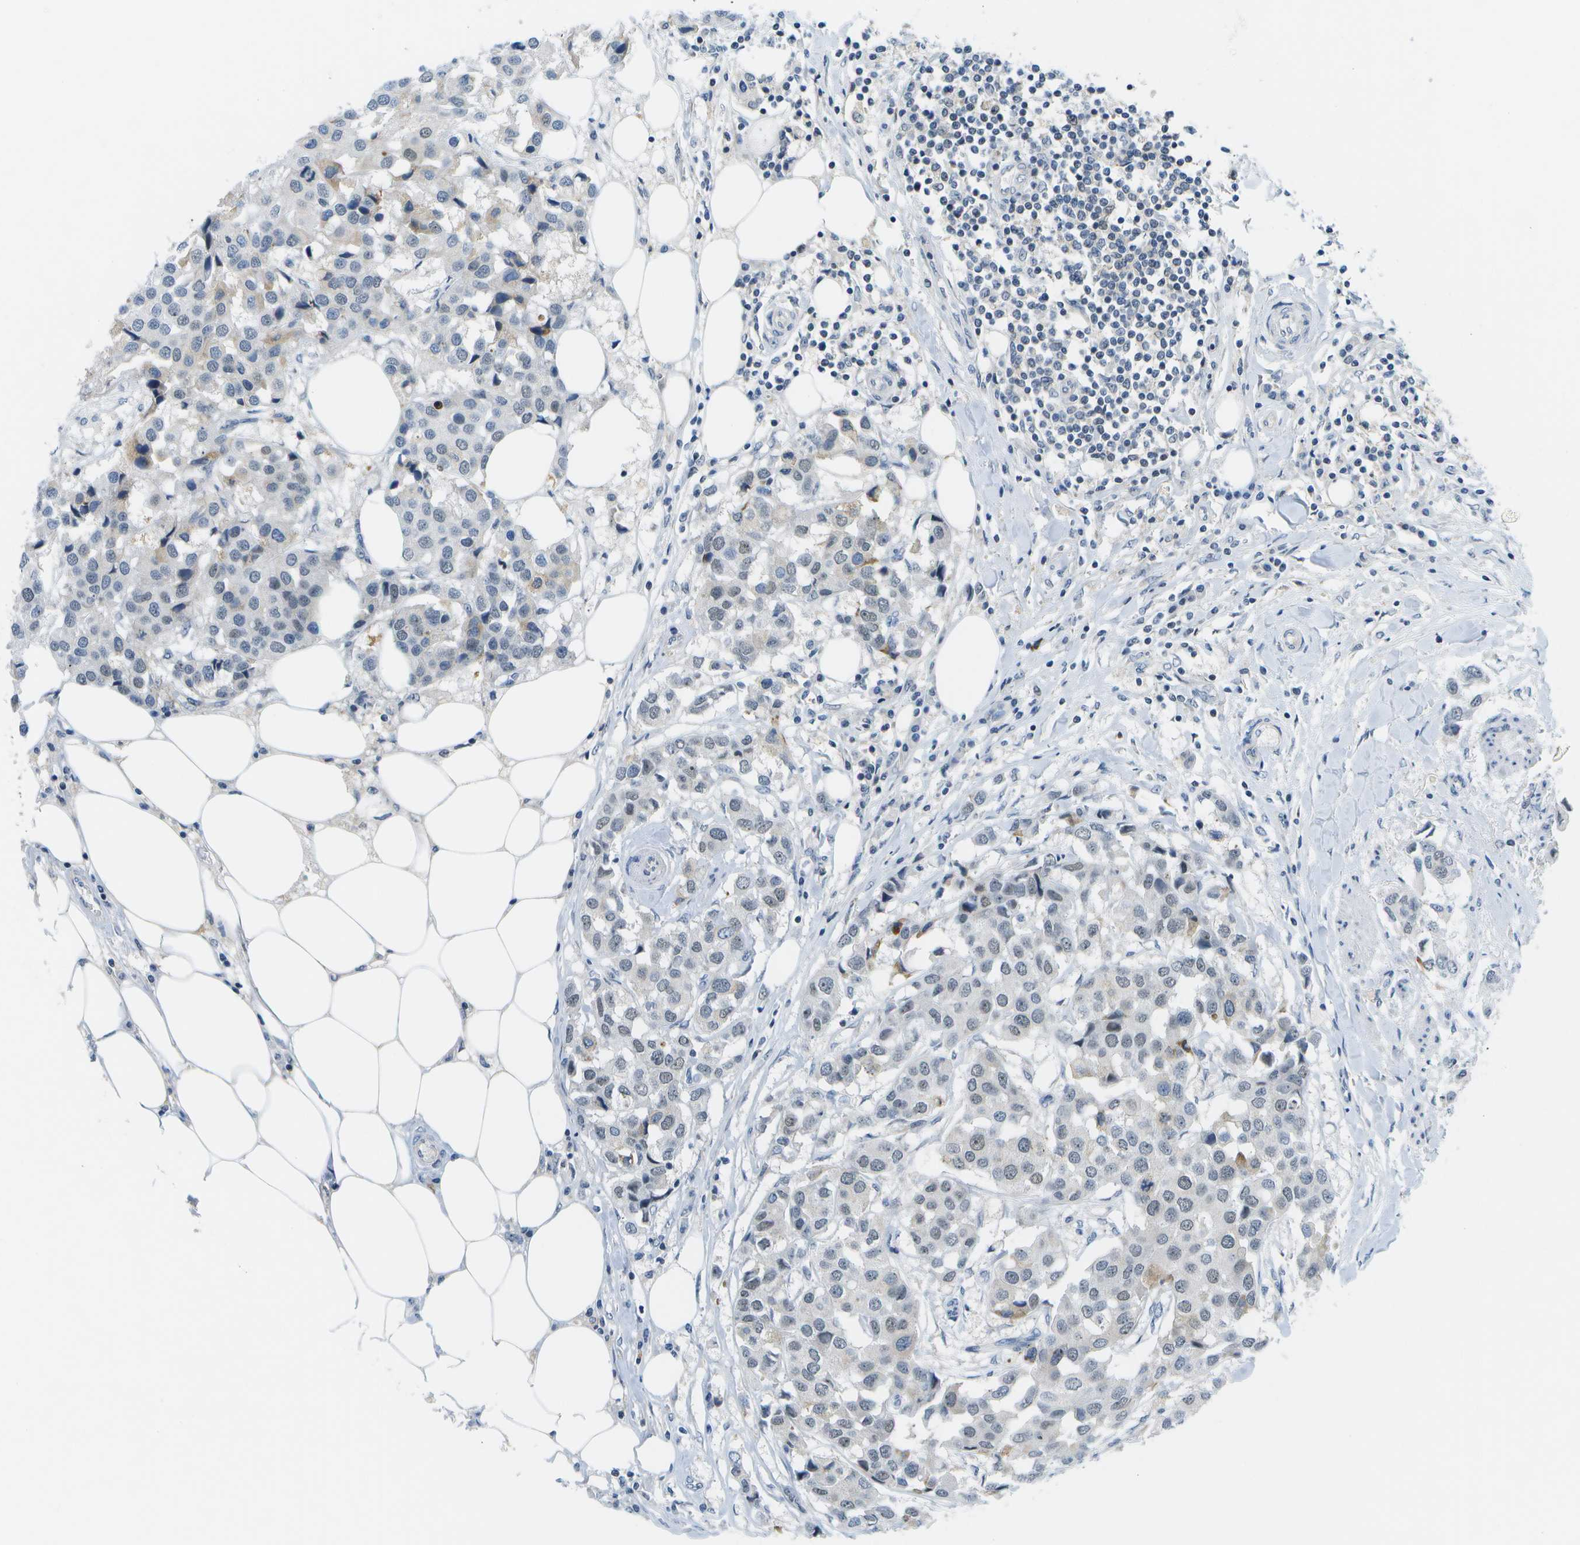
{"staining": {"intensity": "weak", "quantity": "<25%", "location": "nuclear"}, "tissue": "breast cancer", "cell_type": "Tumor cells", "image_type": "cancer", "snomed": [{"axis": "morphology", "description": "Duct carcinoma"}, {"axis": "topography", "description": "Breast"}], "caption": "Breast invasive ductal carcinoma was stained to show a protein in brown. There is no significant expression in tumor cells. (DAB immunohistochemistry (IHC), high magnification).", "gene": "PITHD1", "patient": {"sex": "female", "age": 80}}